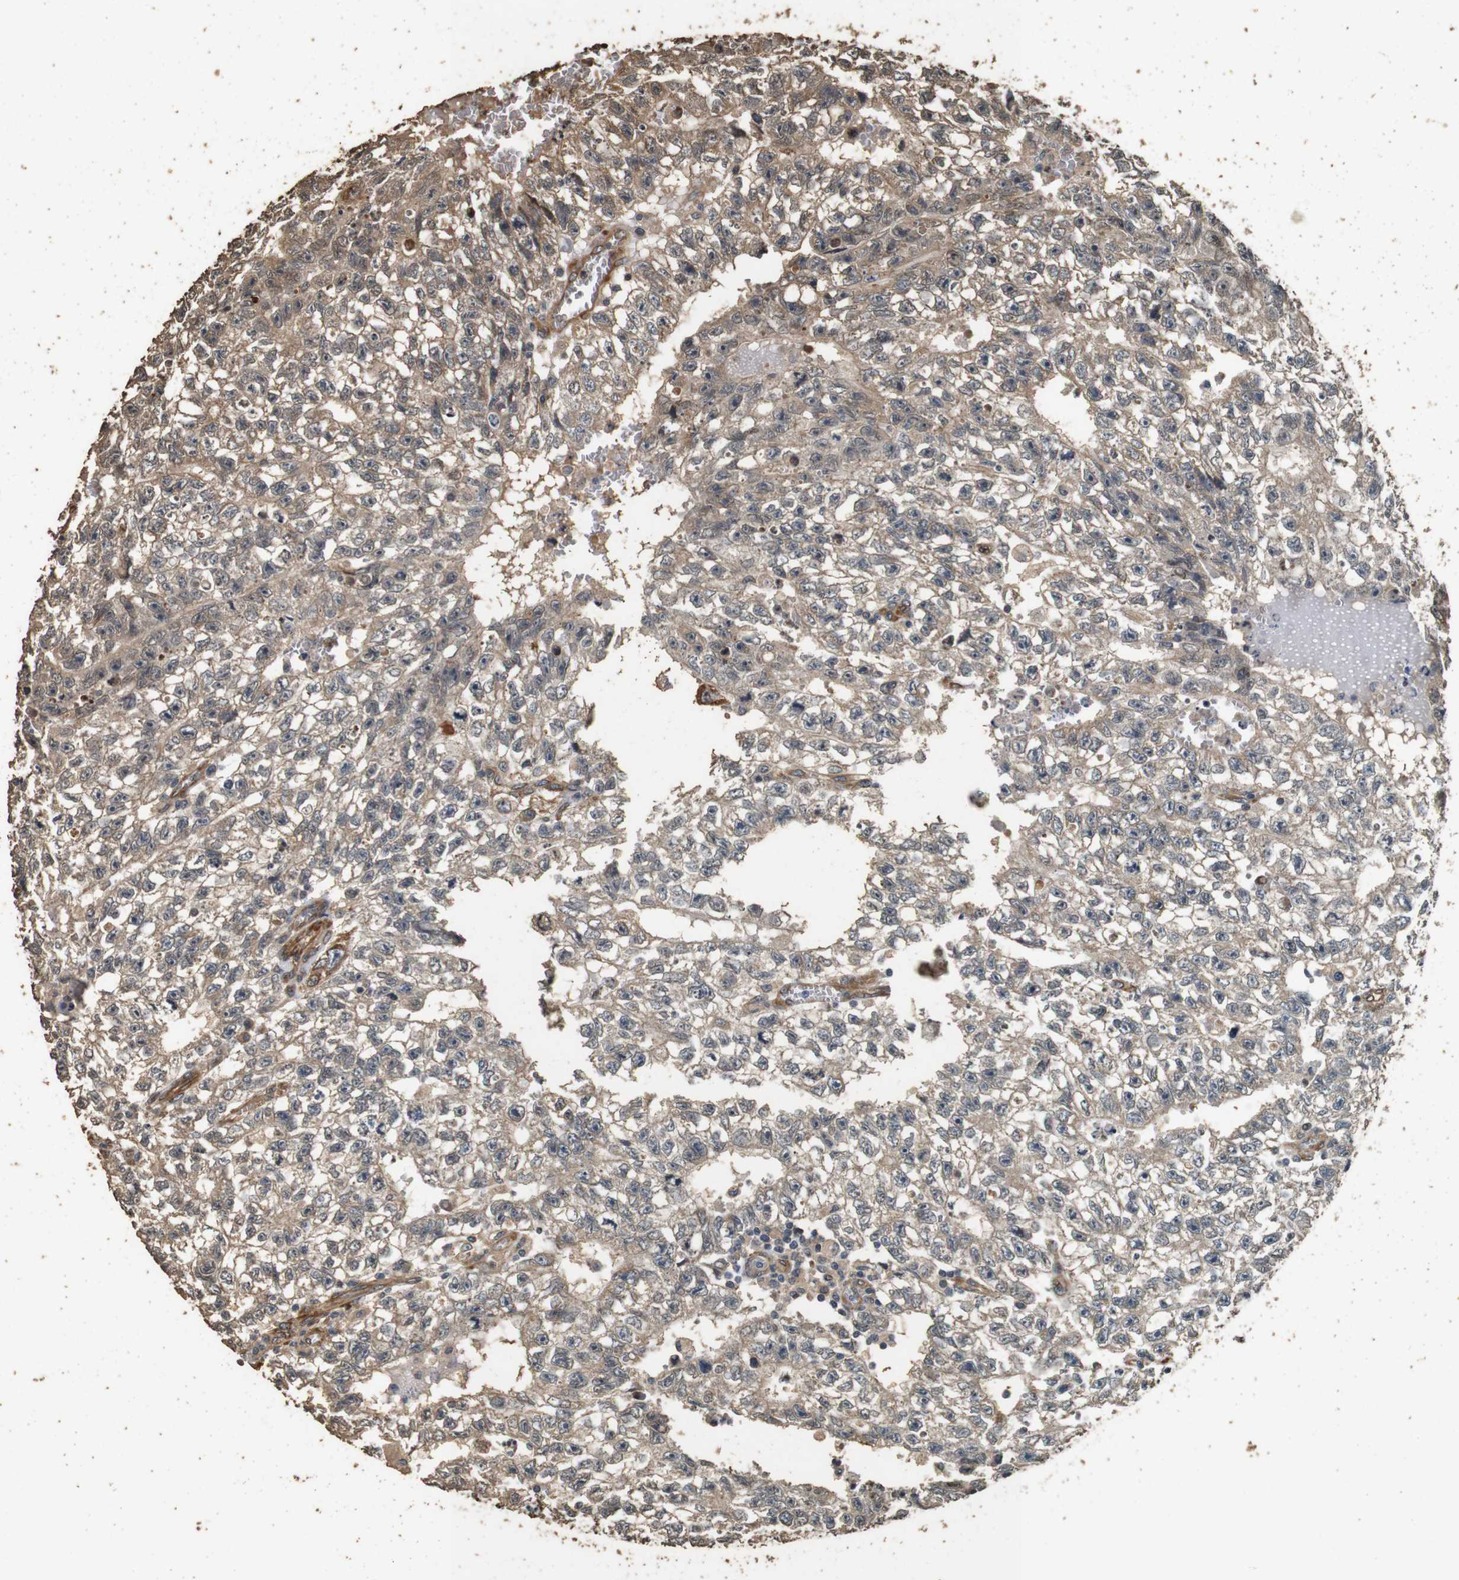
{"staining": {"intensity": "weak", "quantity": "25%-75%", "location": "cytoplasmic/membranous"}, "tissue": "testis cancer", "cell_type": "Tumor cells", "image_type": "cancer", "snomed": [{"axis": "morphology", "description": "Seminoma, NOS"}, {"axis": "morphology", "description": "Carcinoma, Embryonal, NOS"}, {"axis": "topography", "description": "Testis"}], "caption": "The photomicrograph displays a brown stain indicating the presence of a protein in the cytoplasmic/membranous of tumor cells in testis embryonal carcinoma.", "gene": "CNPY4", "patient": {"sex": "male", "age": 38}}